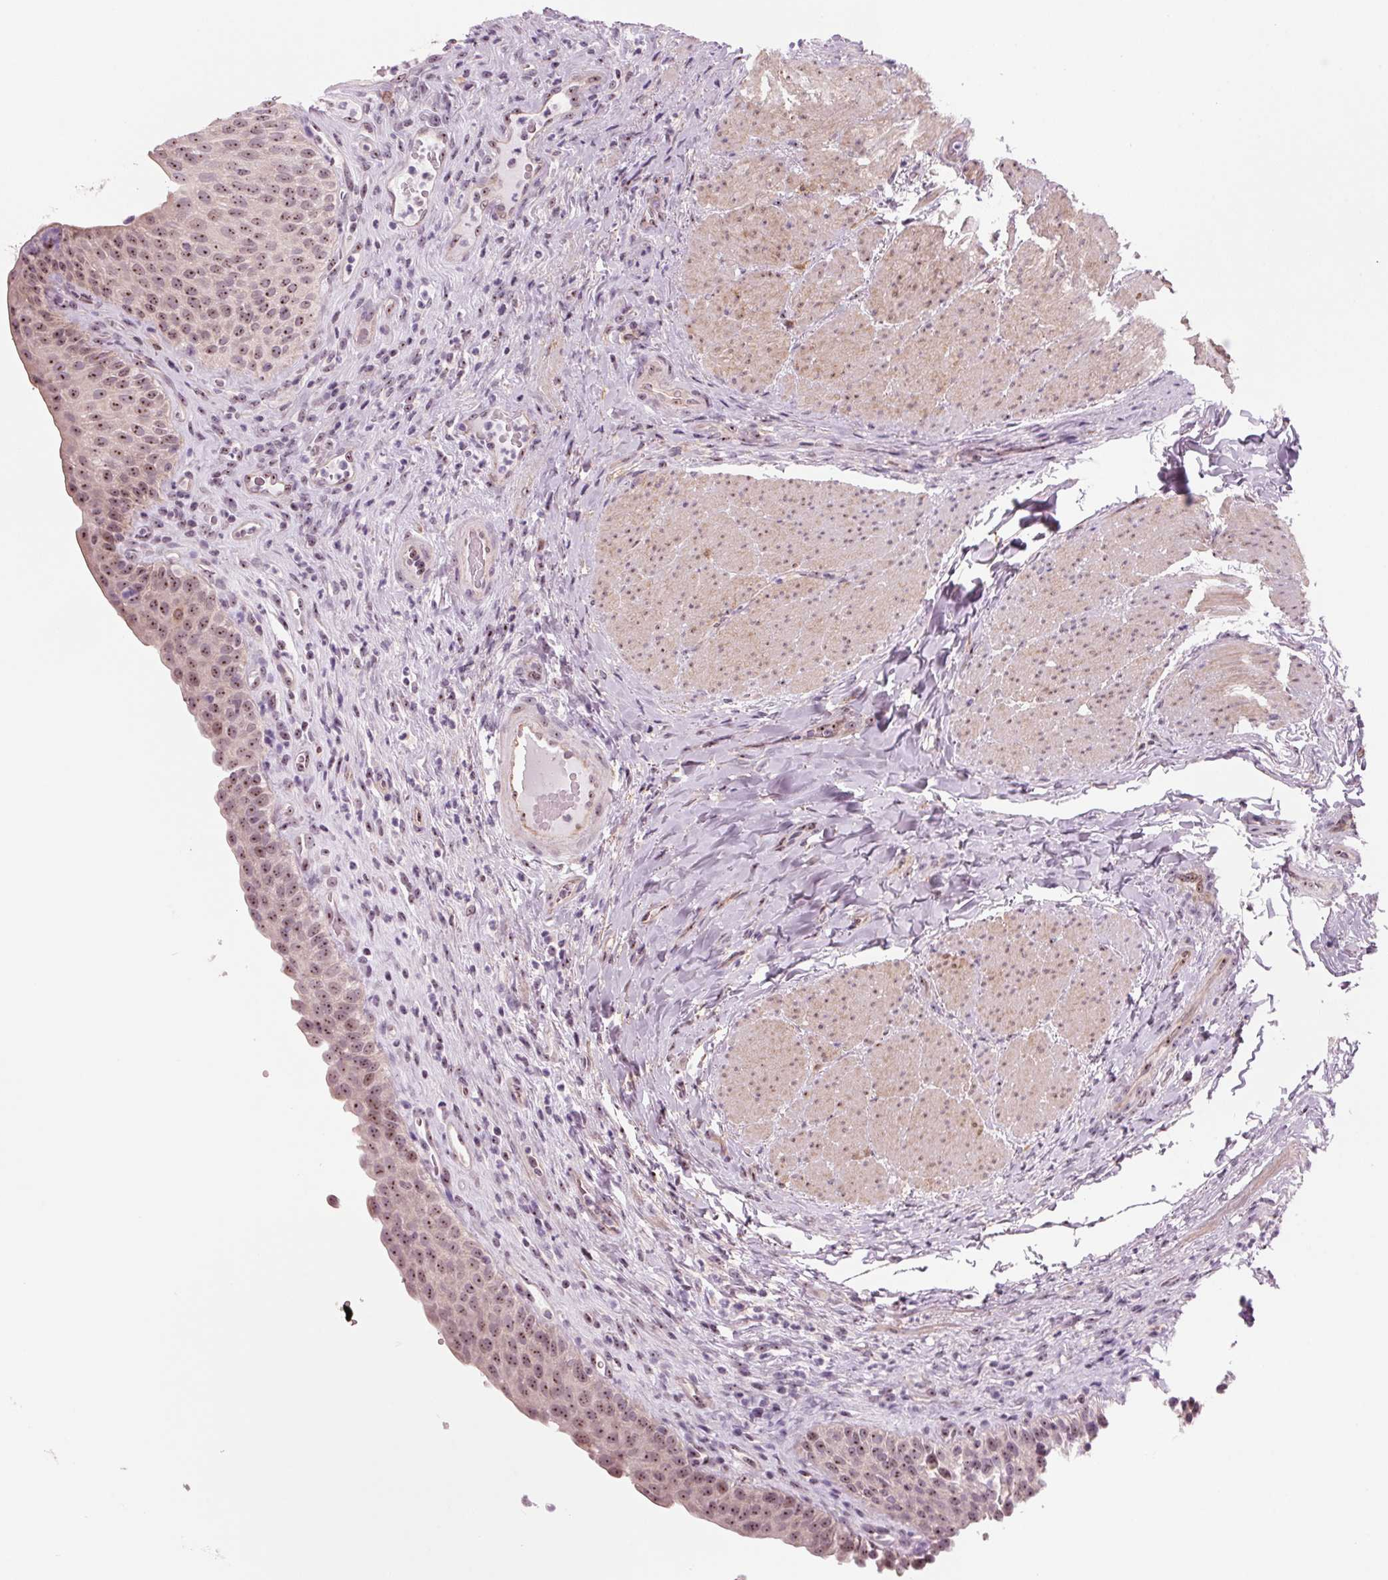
{"staining": {"intensity": "moderate", "quantity": "25%-75%", "location": "nuclear"}, "tissue": "urinary bladder", "cell_type": "Urothelial cells", "image_type": "normal", "snomed": [{"axis": "morphology", "description": "Normal tissue, NOS"}, {"axis": "topography", "description": "Urinary bladder"}, {"axis": "topography", "description": "Peripheral nerve tissue"}], "caption": "The photomicrograph exhibits immunohistochemical staining of unremarkable urinary bladder. There is moderate nuclear positivity is appreciated in approximately 25%-75% of urothelial cells. (DAB (3,3'-diaminobenzidine) IHC, brown staining for protein, blue staining for nuclei).", "gene": "DNTTIP2", "patient": {"sex": "male", "age": 66}}